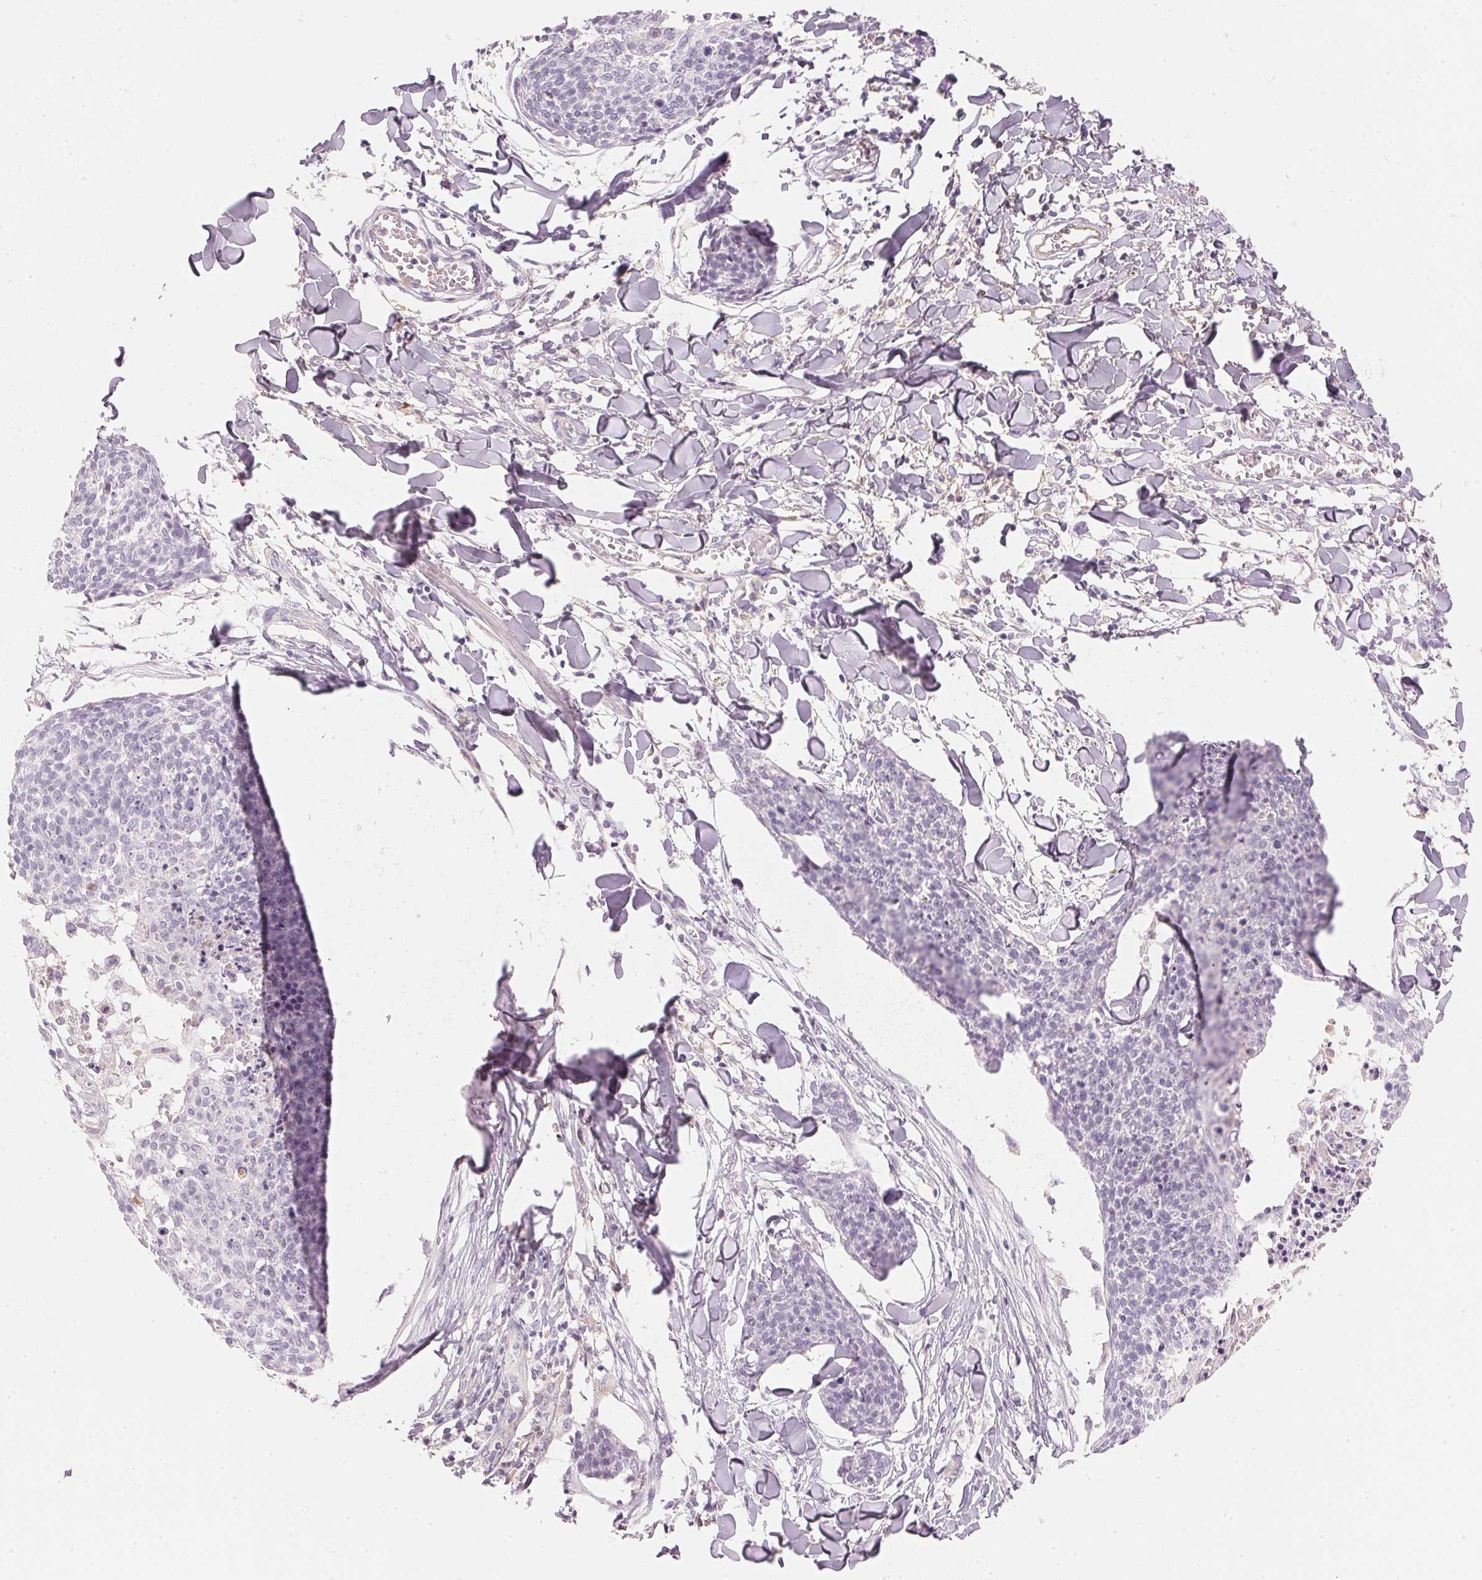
{"staining": {"intensity": "negative", "quantity": "none", "location": "none"}, "tissue": "skin cancer", "cell_type": "Tumor cells", "image_type": "cancer", "snomed": [{"axis": "morphology", "description": "Squamous cell carcinoma, NOS"}, {"axis": "topography", "description": "Skin"}, {"axis": "topography", "description": "Vulva"}], "caption": "Skin cancer (squamous cell carcinoma) was stained to show a protein in brown. There is no significant positivity in tumor cells. (DAB immunohistochemistry visualized using brightfield microscopy, high magnification).", "gene": "RMDN2", "patient": {"sex": "female", "age": 75}}